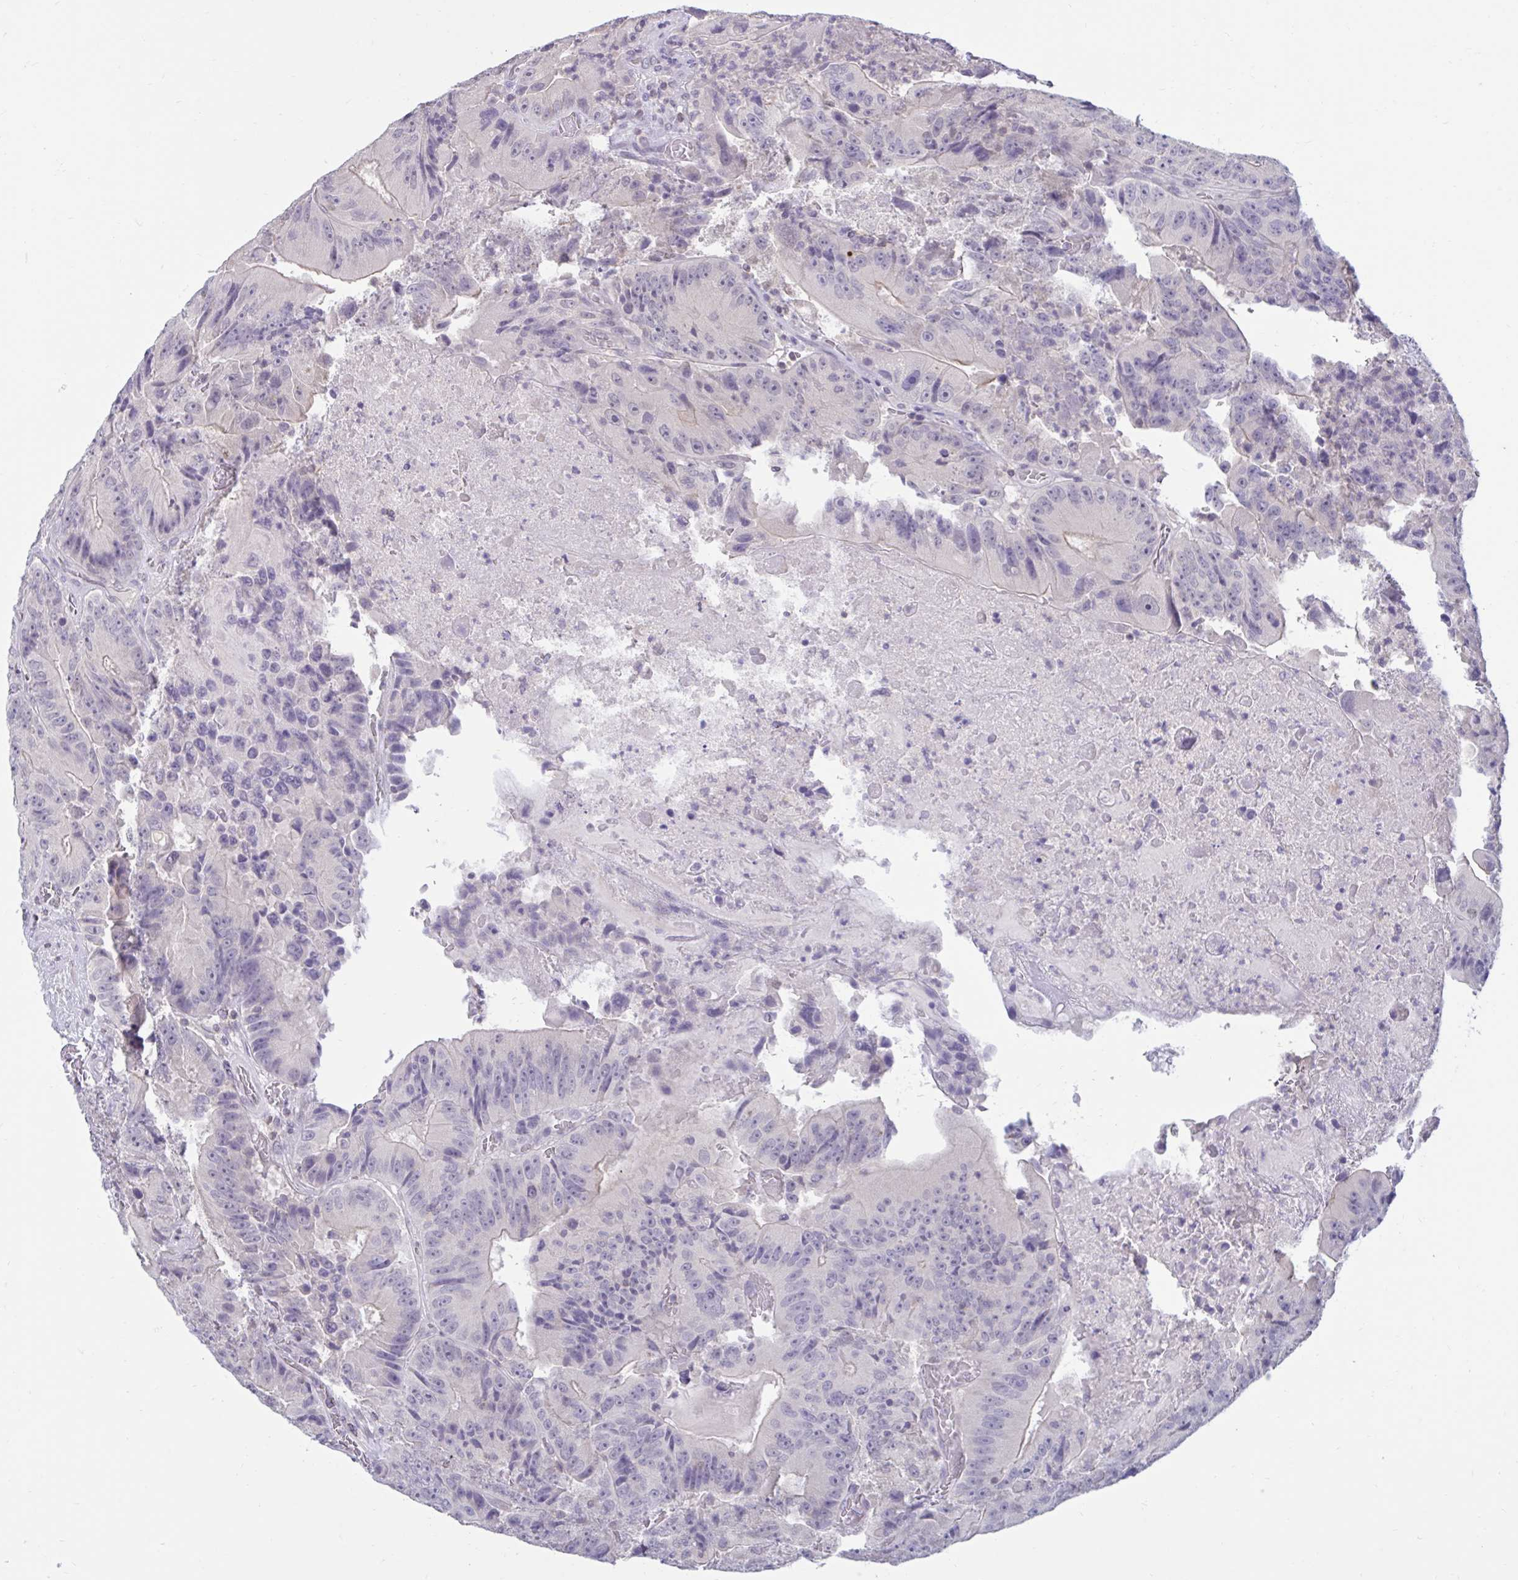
{"staining": {"intensity": "negative", "quantity": "none", "location": "none"}, "tissue": "colorectal cancer", "cell_type": "Tumor cells", "image_type": "cancer", "snomed": [{"axis": "morphology", "description": "Adenocarcinoma, NOS"}, {"axis": "topography", "description": "Colon"}], "caption": "High power microscopy photomicrograph of an immunohistochemistry (IHC) histopathology image of colorectal cancer (adenocarcinoma), revealing no significant staining in tumor cells.", "gene": "ARPP19", "patient": {"sex": "female", "age": 86}}